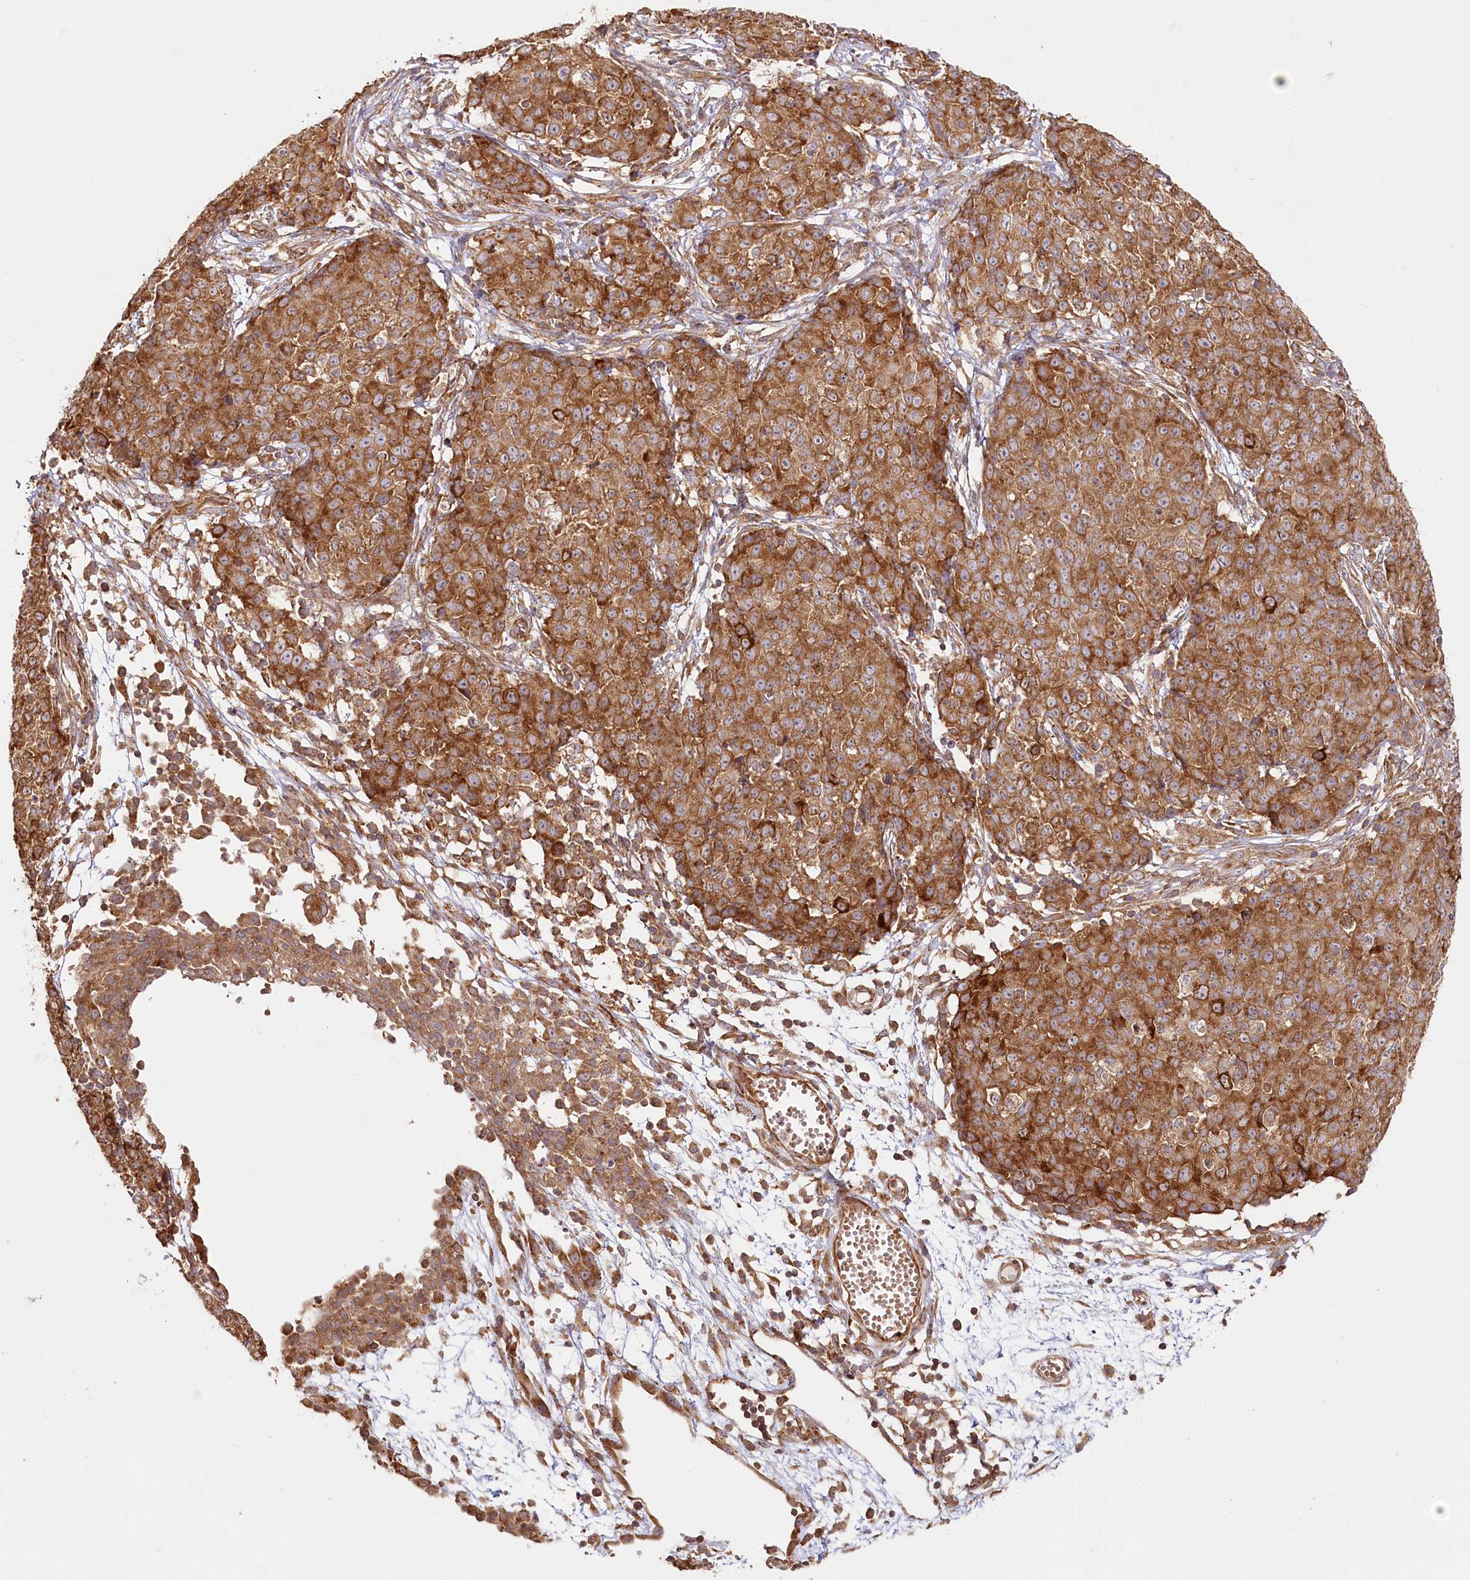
{"staining": {"intensity": "strong", "quantity": ">75%", "location": "cytoplasmic/membranous"}, "tissue": "ovarian cancer", "cell_type": "Tumor cells", "image_type": "cancer", "snomed": [{"axis": "morphology", "description": "Carcinoma, endometroid"}, {"axis": "topography", "description": "Ovary"}], "caption": "A high-resolution image shows immunohistochemistry staining of ovarian cancer (endometroid carcinoma), which displays strong cytoplasmic/membranous positivity in approximately >75% of tumor cells.", "gene": "OTUD4", "patient": {"sex": "female", "age": 42}}